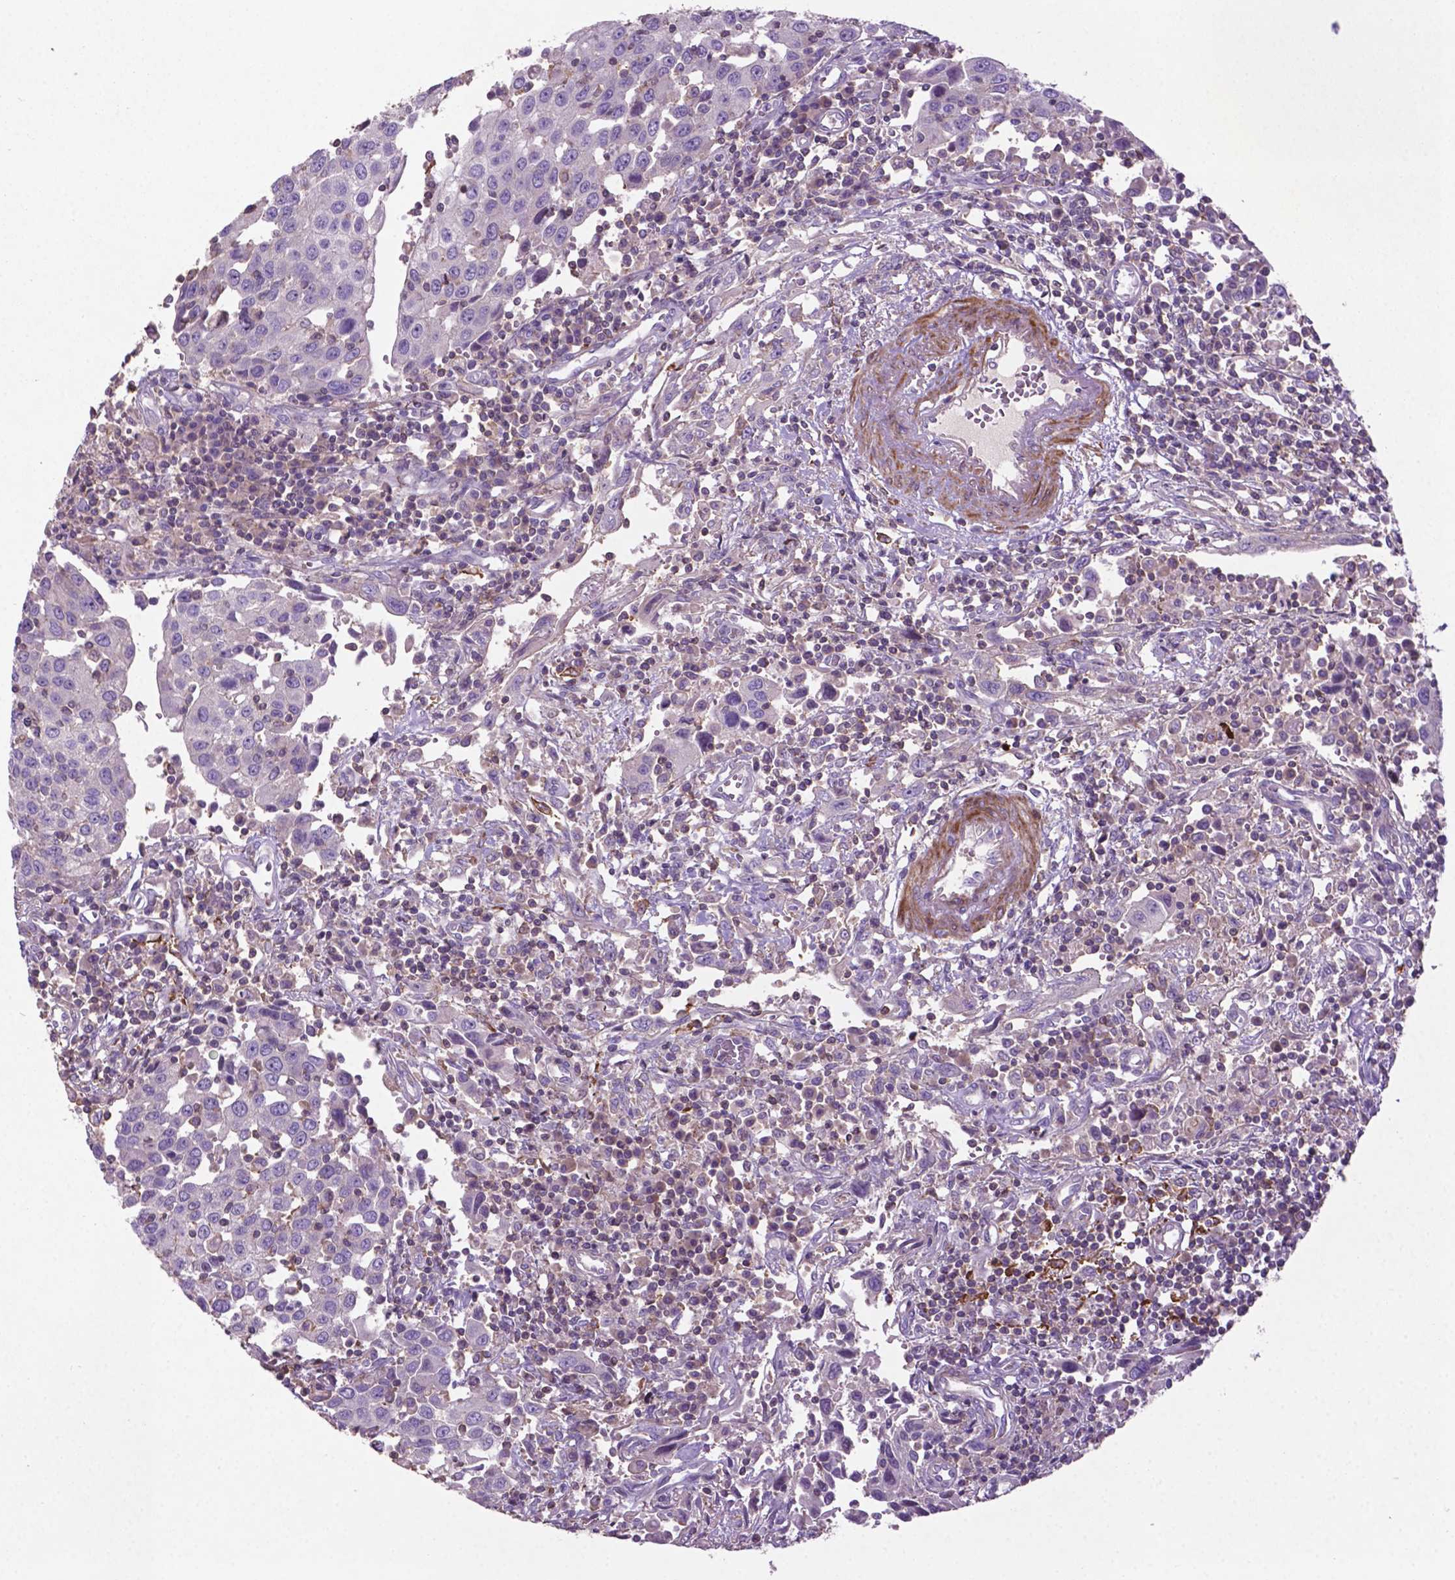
{"staining": {"intensity": "negative", "quantity": "none", "location": "none"}, "tissue": "urothelial cancer", "cell_type": "Tumor cells", "image_type": "cancer", "snomed": [{"axis": "morphology", "description": "Urothelial carcinoma, High grade"}, {"axis": "topography", "description": "Urinary bladder"}], "caption": "High magnification brightfield microscopy of urothelial cancer stained with DAB (3,3'-diaminobenzidine) (brown) and counterstained with hematoxylin (blue): tumor cells show no significant positivity.", "gene": "BMP4", "patient": {"sex": "female", "age": 85}}